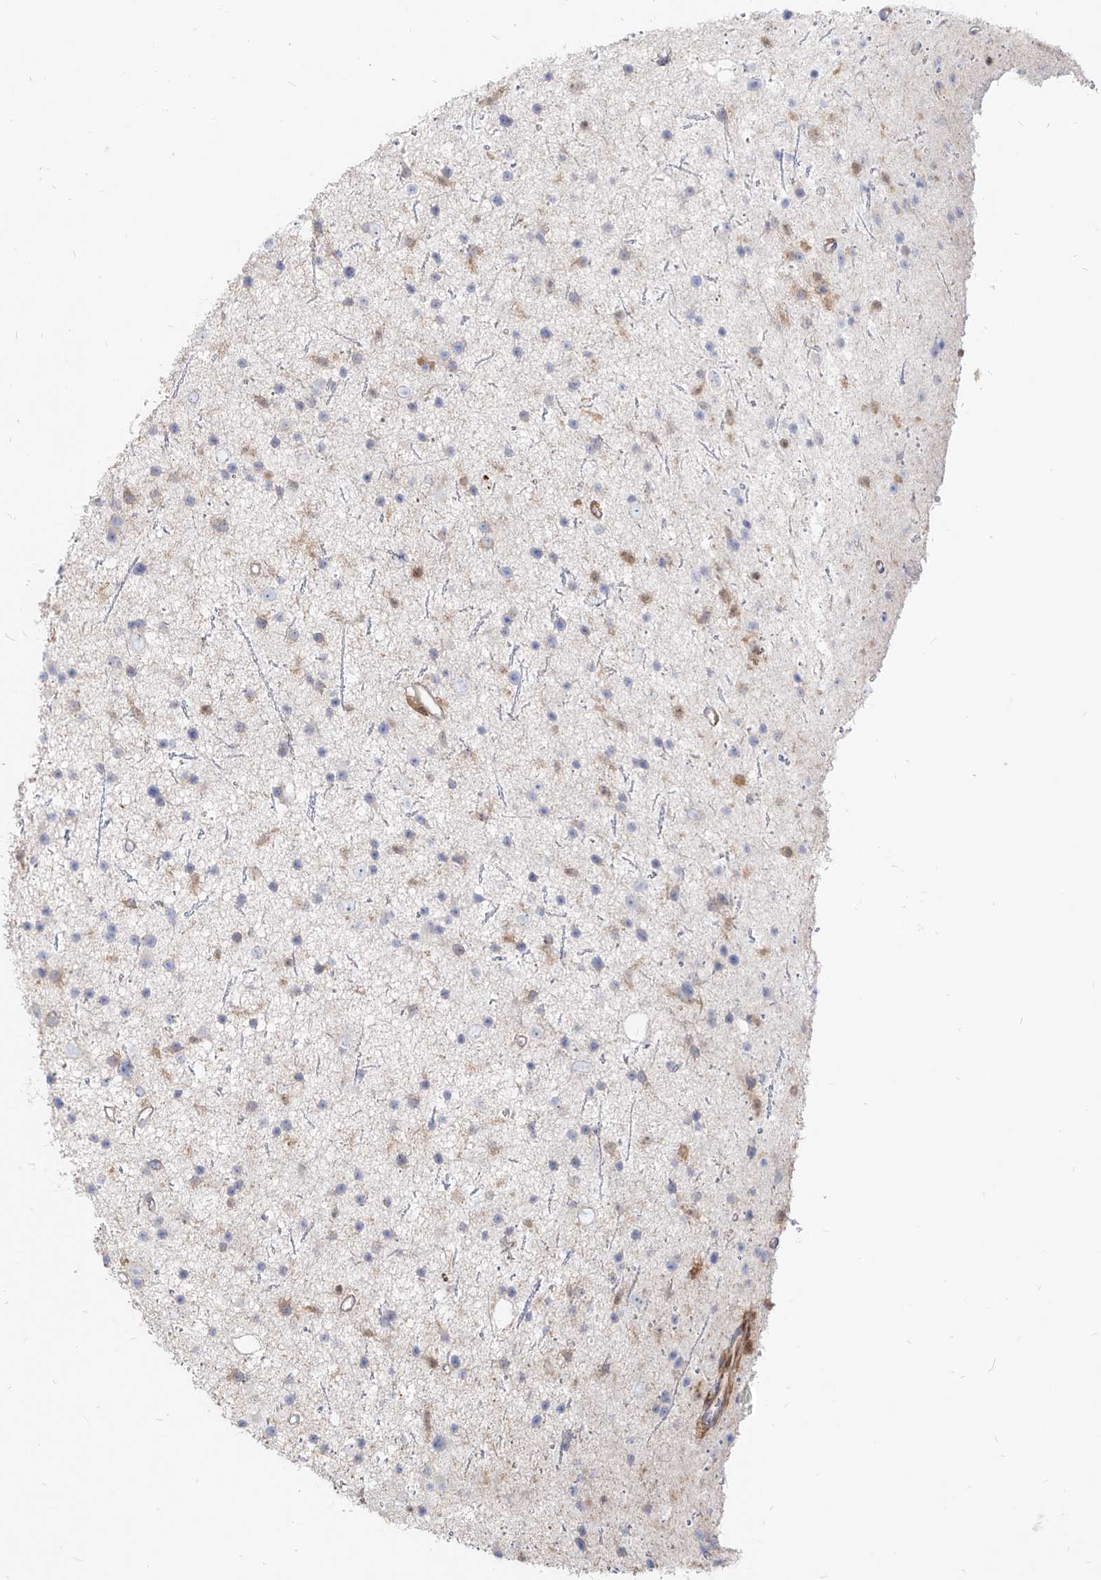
{"staining": {"intensity": "weak", "quantity": "<25%", "location": "cytoplasmic/membranous"}, "tissue": "glioma", "cell_type": "Tumor cells", "image_type": "cancer", "snomed": [{"axis": "morphology", "description": "Glioma, malignant, Low grade"}, {"axis": "topography", "description": "Cerebral cortex"}], "caption": "Tumor cells are negative for protein expression in human malignant low-grade glioma.", "gene": "KYNU", "patient": {"sex": "female", "age": 39}}